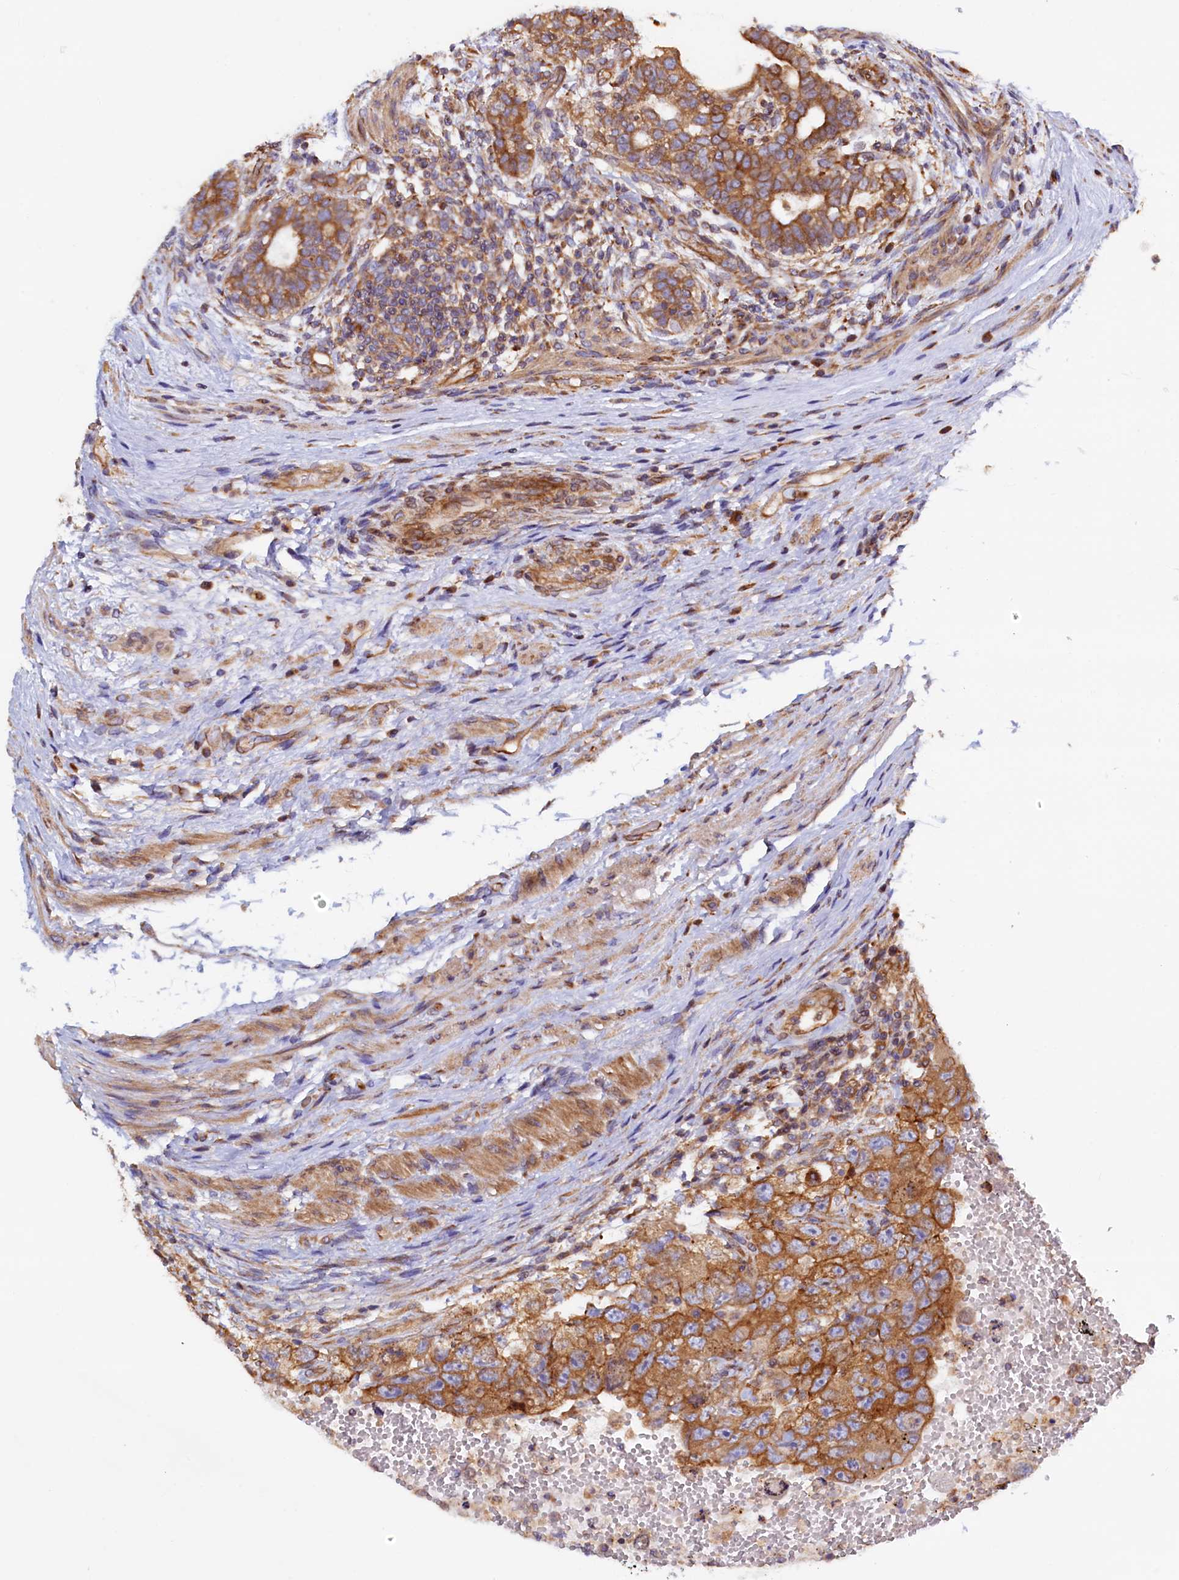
{"staining": {"intensity": "moderate", "quantity": ">75%", "location": "cytoplasmic/membranous"}, "tissue": "testis cancer", "cell_type": "Tumor cells", "image_type": "cancer", "snomed": [{"axis": "morphology", "description": "Carcinoma, Embryonal, NOS"}, {"axis": "topography", "description": "Testis"}], "caption": "This micrograph demonstrates immunohistochemistry staining of human testis embryonal carcinoma, with medium moderate cytoplasmic/membranous staining in approximately >75% of tumor cells.", "gene": "ATXN2L", "patient": {"sex": "male", "age": 26}}